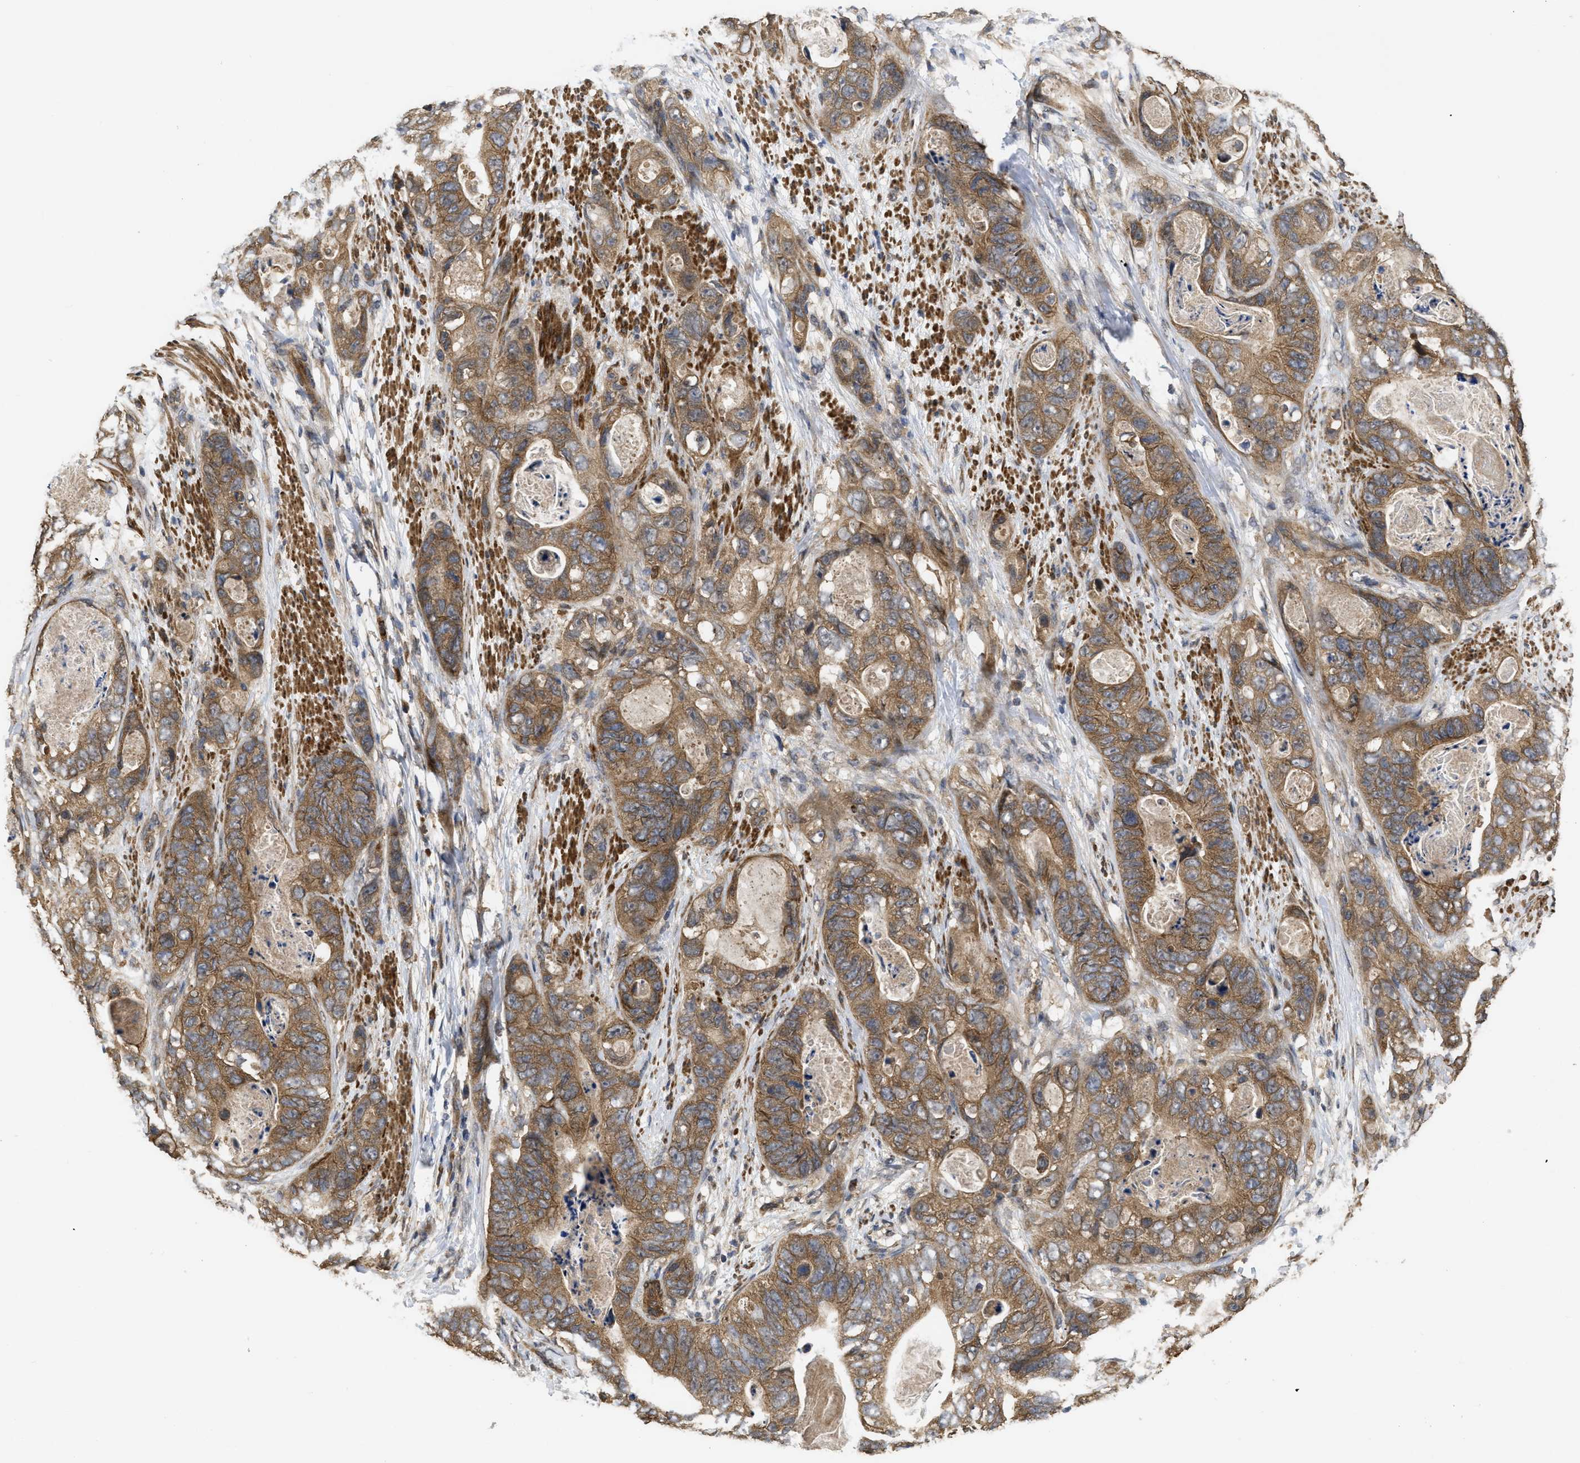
{"staining": {"intensity": "moderate", "quantity": ">75%", "location": "cytoplasmic/membranous"}, "tissue": "stomach cancer", "cell_type": "Tumor cells", "image_type": "cancer", "snomed": [{"axis": "morphology", "description": "Adenocarcinoma, NOS"}, {"axis": "topography", "description": "Stomach"}], "caption": "Immunohistochemical staining of adenocarcinoma (stomach) displays moderate cytoplasmic/membranous protein staining in about >75% of tumor cells.", "gene": "FZD6", "patient": {"sex": "female", "age": 89}}